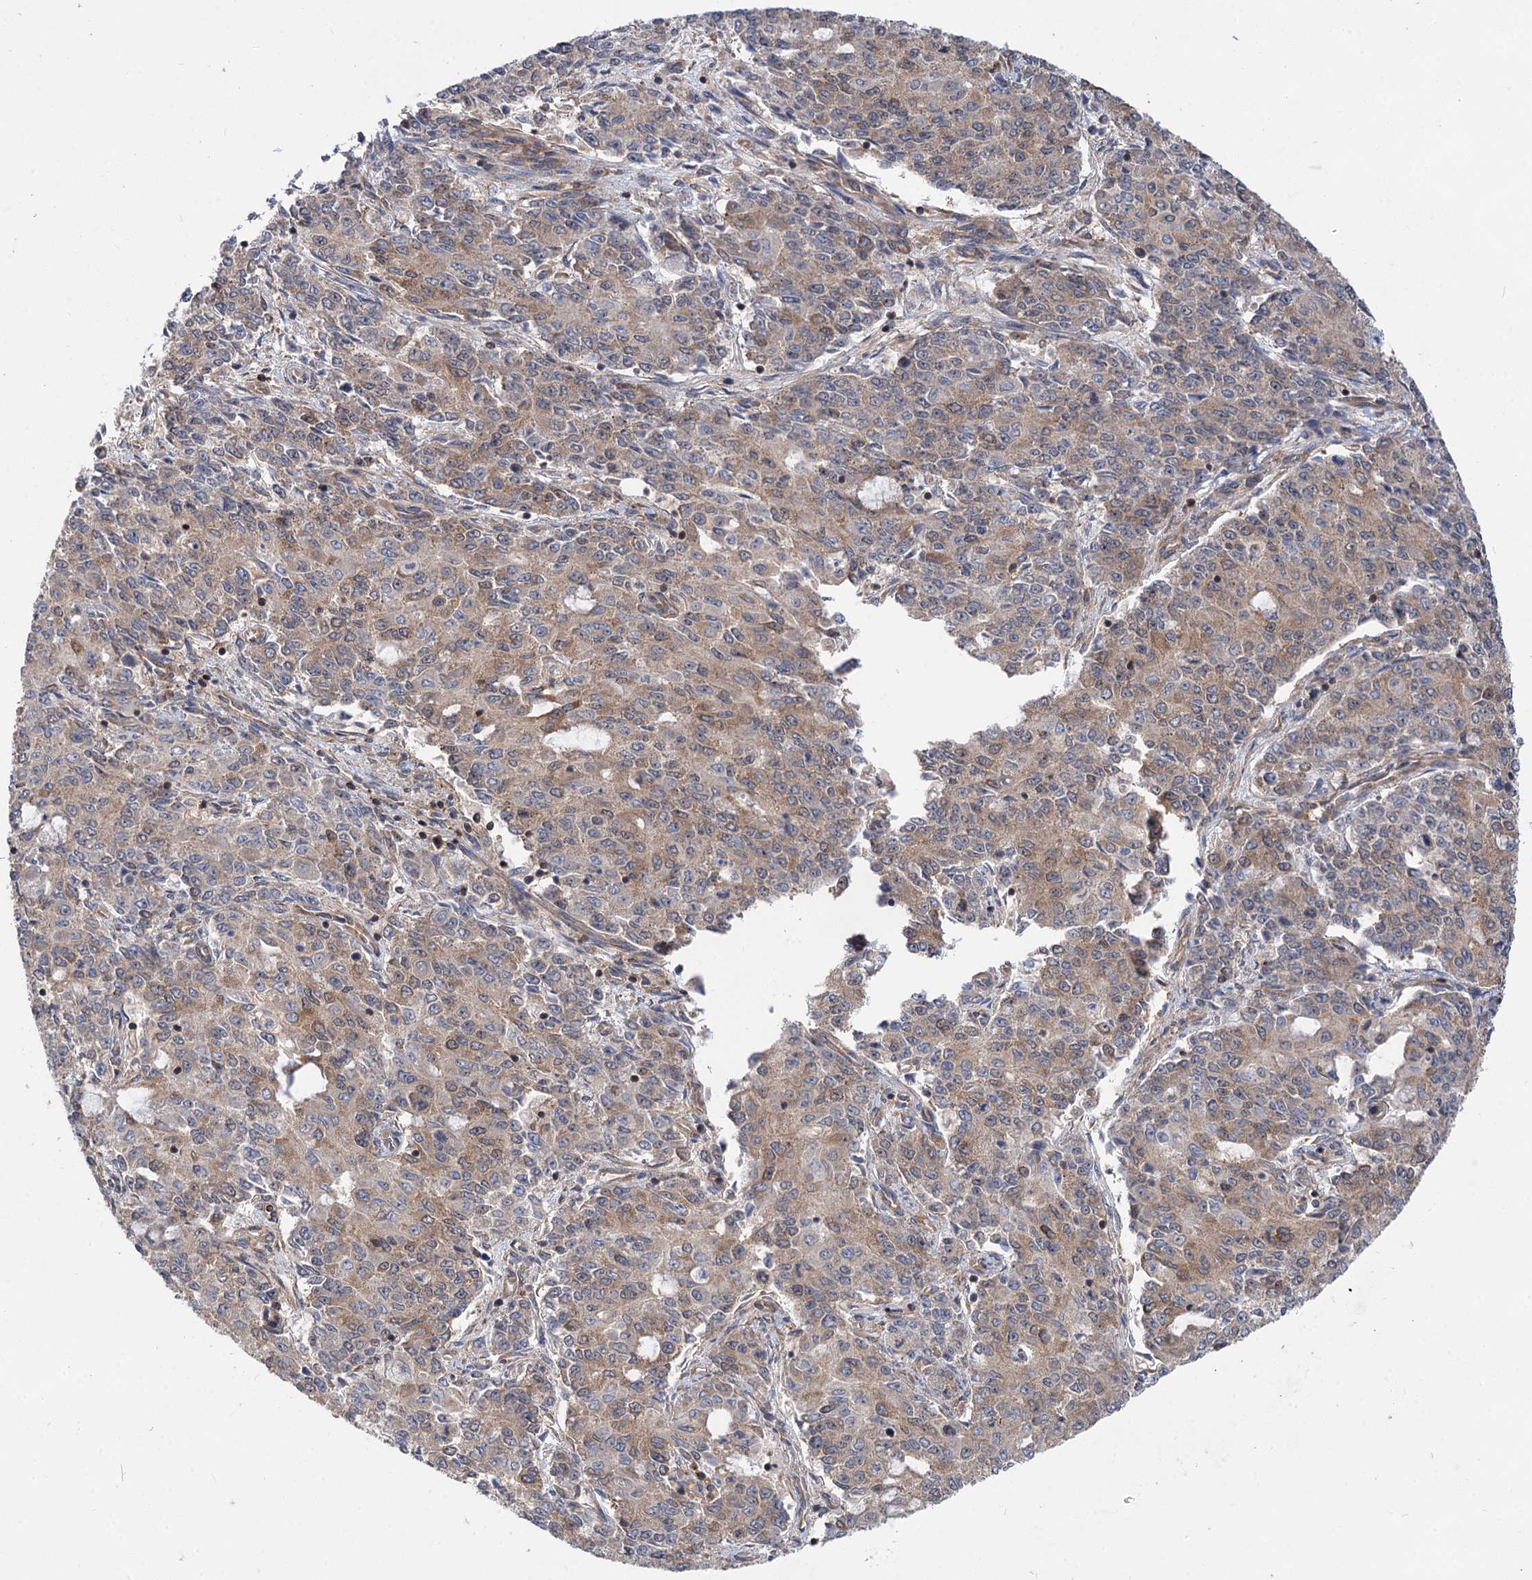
{"staining": {"intensity": "weak", "quantity": "25%-75%", "location": "cytoplasmic/membranous"}, "tissue": "endometrial cancer", "cell_type": "Tumor cells", "image_type": "cancer", "snomed": [{"axis": "morphology", "description": "Adenocarcinoma, NOS"}, {"axis": "topography", "description": "Endometrium"}], "caption": "Approximately 25%-75% of tumor cells in human endometrial cancer (adenocarcinoma) display weak cytoplasmic/membranous protein positivity as visualized by brown immunohistochemical staining.", "gene": "PACS1", "patient": {"sex": "female", "age": 50}}